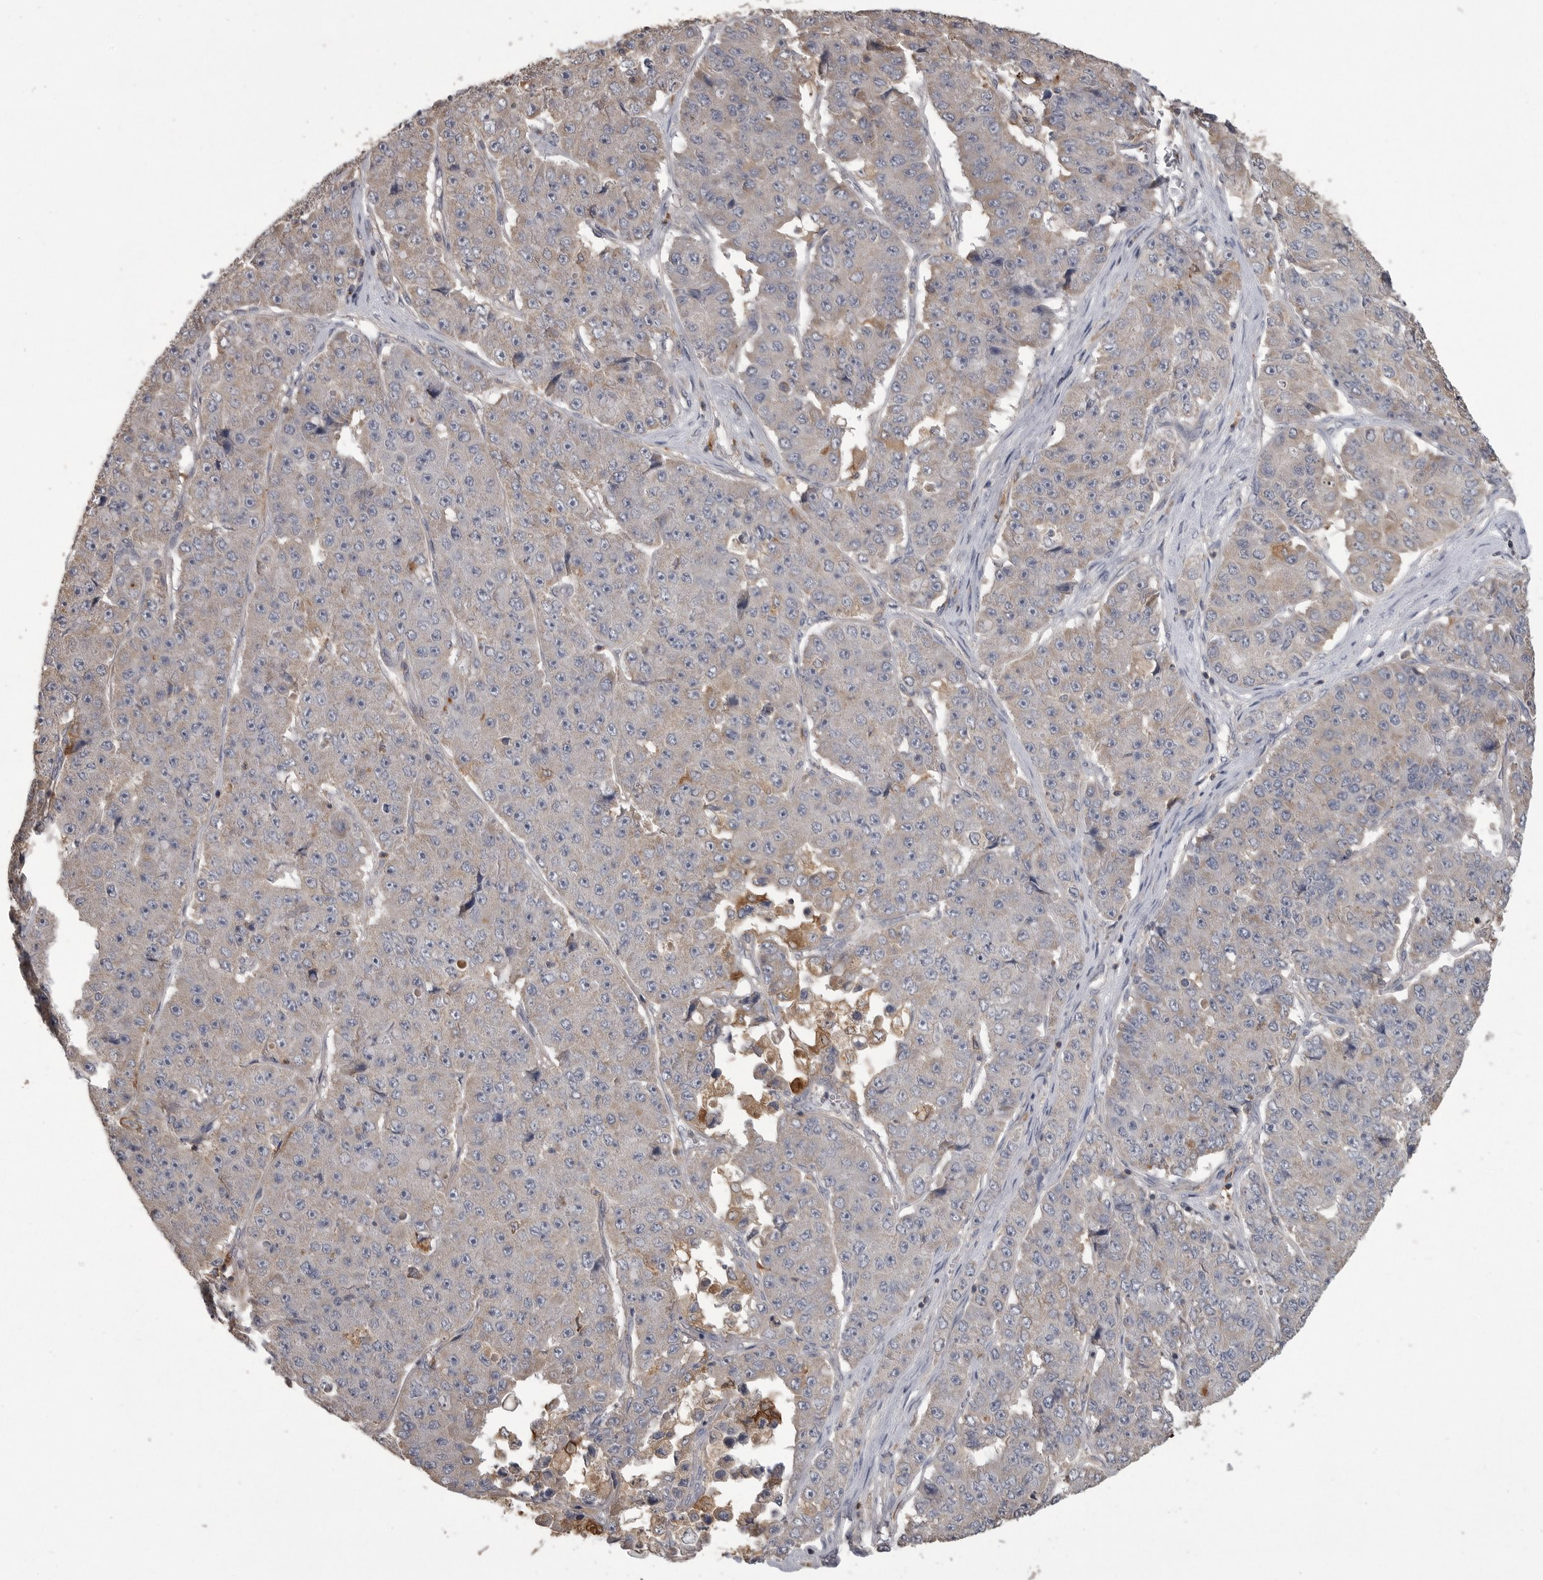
{"staining": {"intensity": "weak", "quantity": "<25%", "location": "cytoplasmic/membranous"}, "tissue": "pancreatic cancer", "cell_type": "Tumor cells", "image_type": "cancer", "snomed": [{"axis": "morphology", "description": "Adenocarcinoma, NOS"}, {"axis": "topography", "description": "Pancreas"}], "caption": "High magnification brightfield microscopy of pancreatic adenocarcinoma stained with DAB (brown) and counterstained with hematoxylin (blue): tumor cells show no significant expression.", "gene": "CMTM6", "patient": {"sex": "male", "age": 50}}